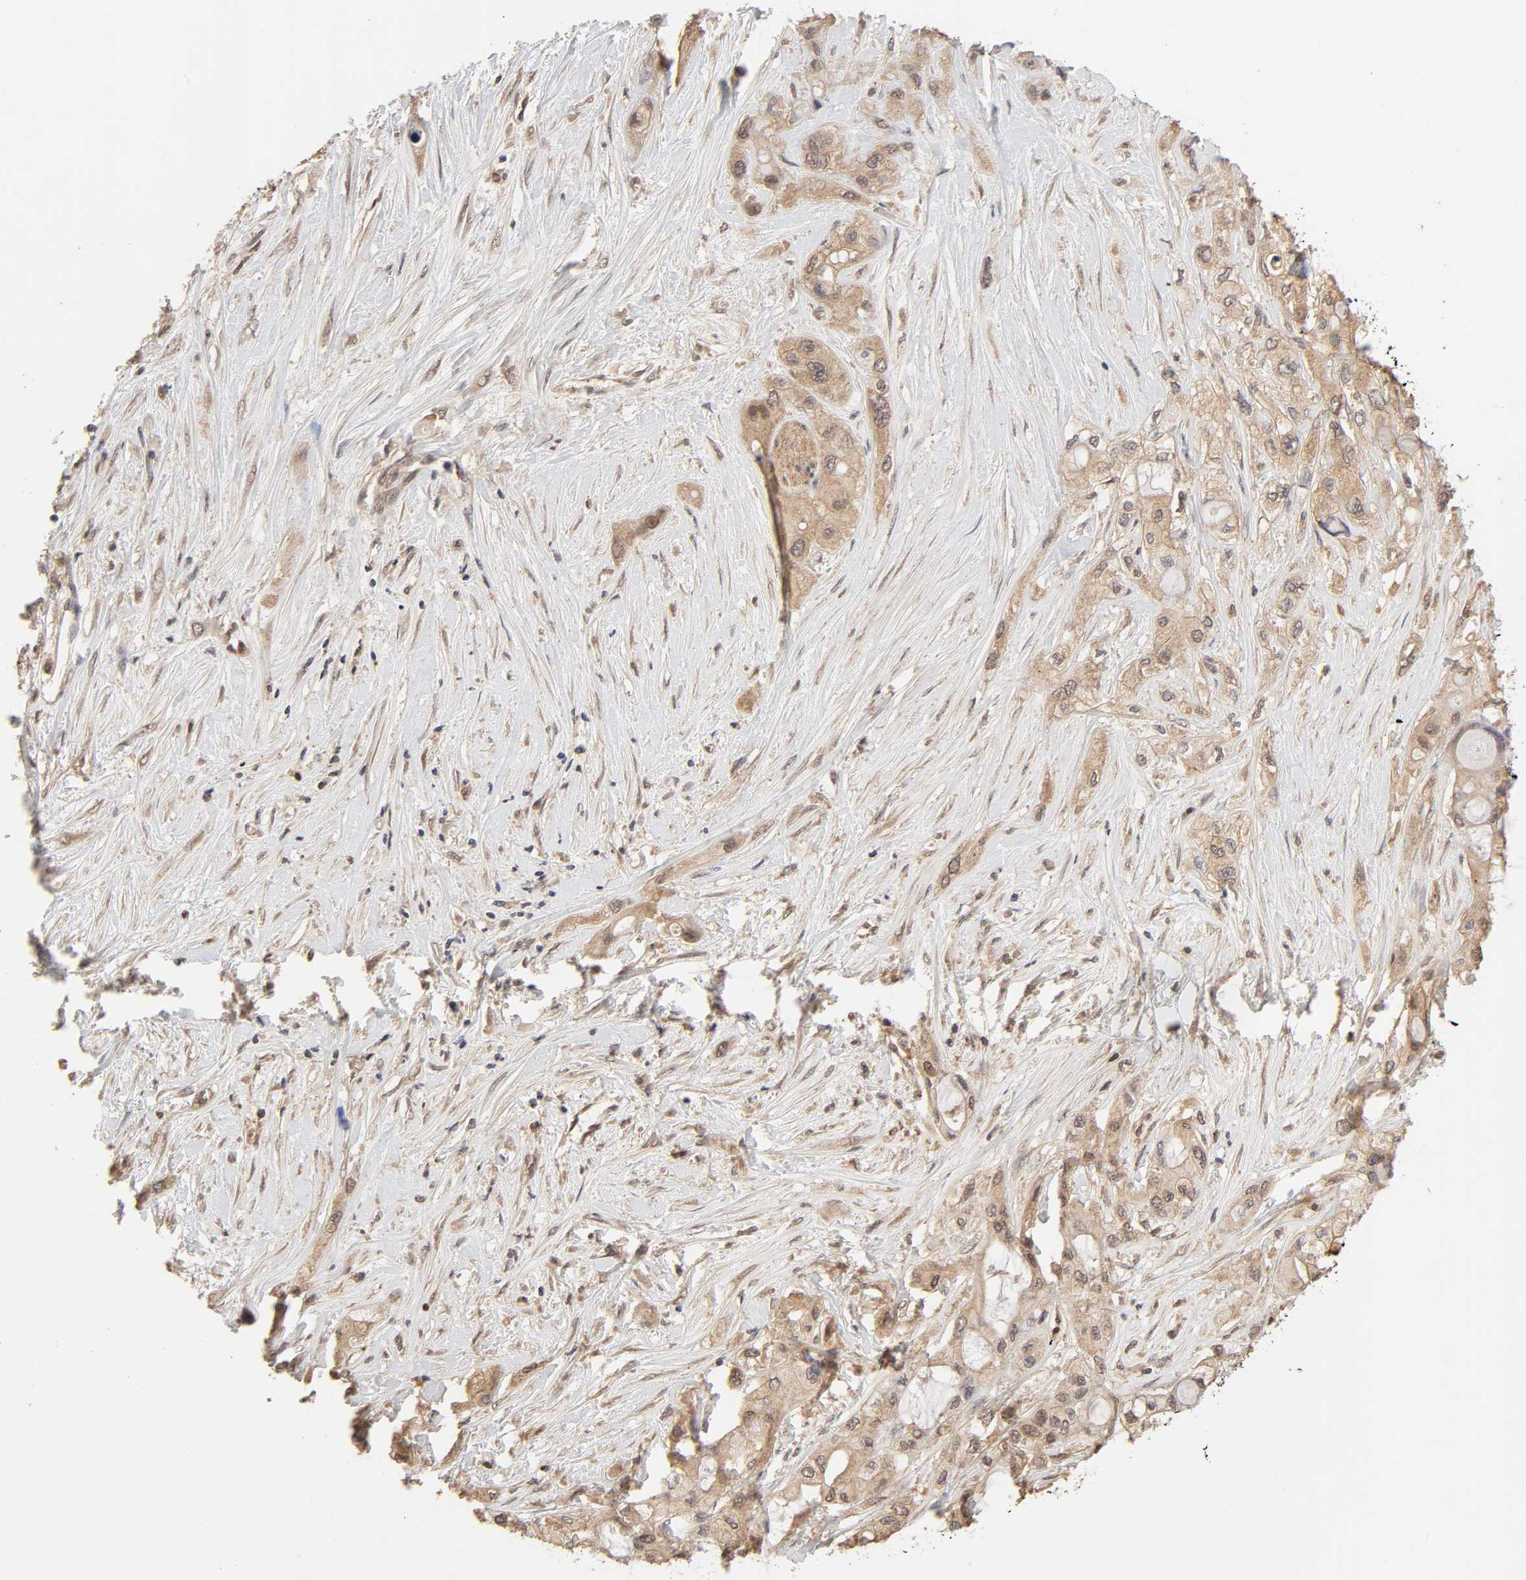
{"staining": {"intensity": "moderate", "quantity": ">75%", "location": "cytoplasmic/membranous"}, "tissue": "pancreatic cancer", "cell_type": "Tumor cells", "image_type": "cancer", "snomed": [{"axis": "morphology", "description": "Adenocarcinoma, NOS"}, {"axis": "topography", "description": "Pancreas"}], "caption": "Approximately >75% of tumor cells in human pancreatic adenocarcinoma show moderate cytoplasmic/membranous protein staining as visualized by brown immunohistochemical staining.", "gene": "MAPK1", "patient": {"sex": "female", "age": 59}}